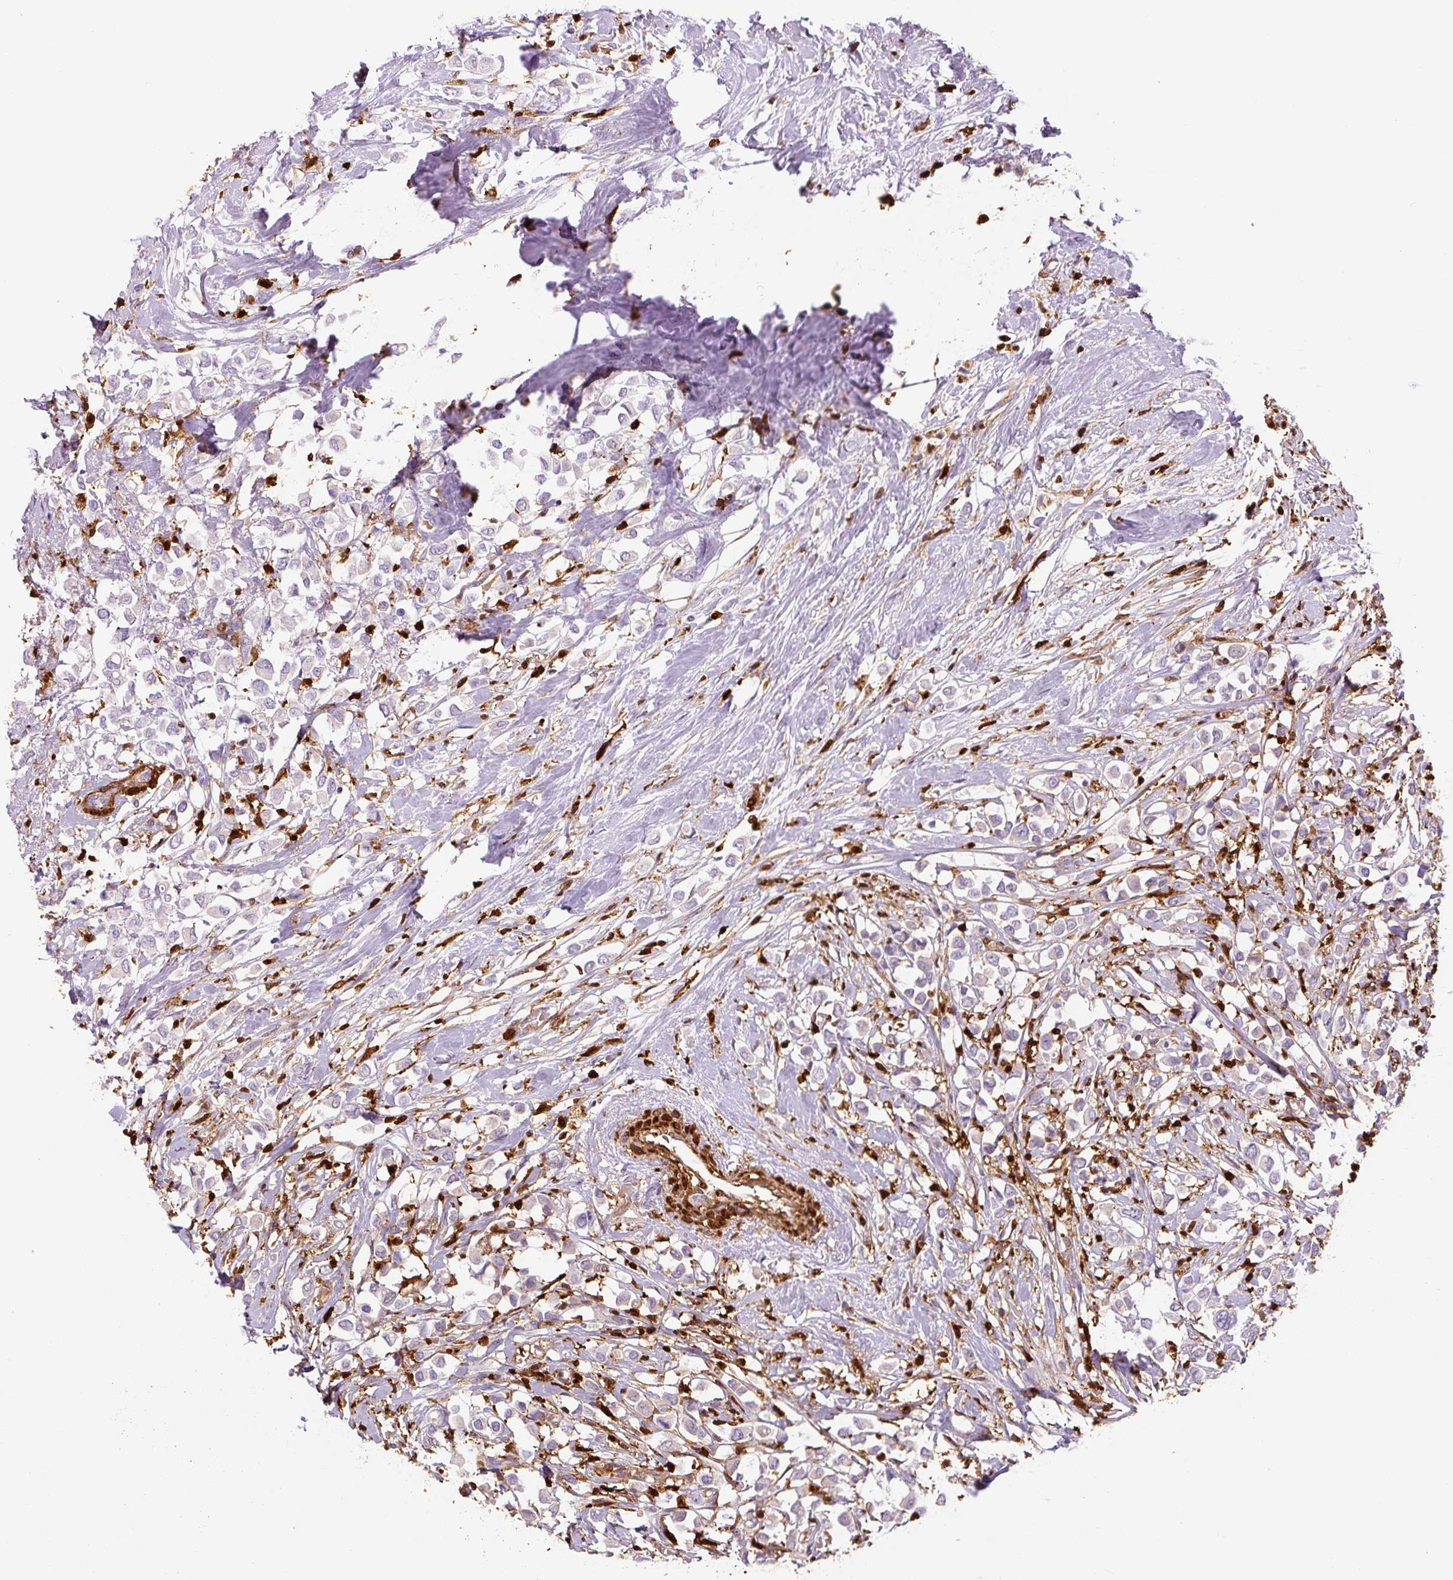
{"staining": {"intensity": "negative", "quantity": "none", "location": "none"}, "tissue": "breast cancer", "cell_type": "Tumor cells", "image_type": "cancer", "snomed": [{"axis": "morphology", "description": "Duct carcinoma"}, {"axis": "topography", "description": "Breast"}], "caption": "Protein analysis of breast cancer (infiltrating ductal carcinoma) demonstrates no significant positivity in tumor cells.", "gene": "S100A4", "patient": {"sex": "female", "age": 61}}